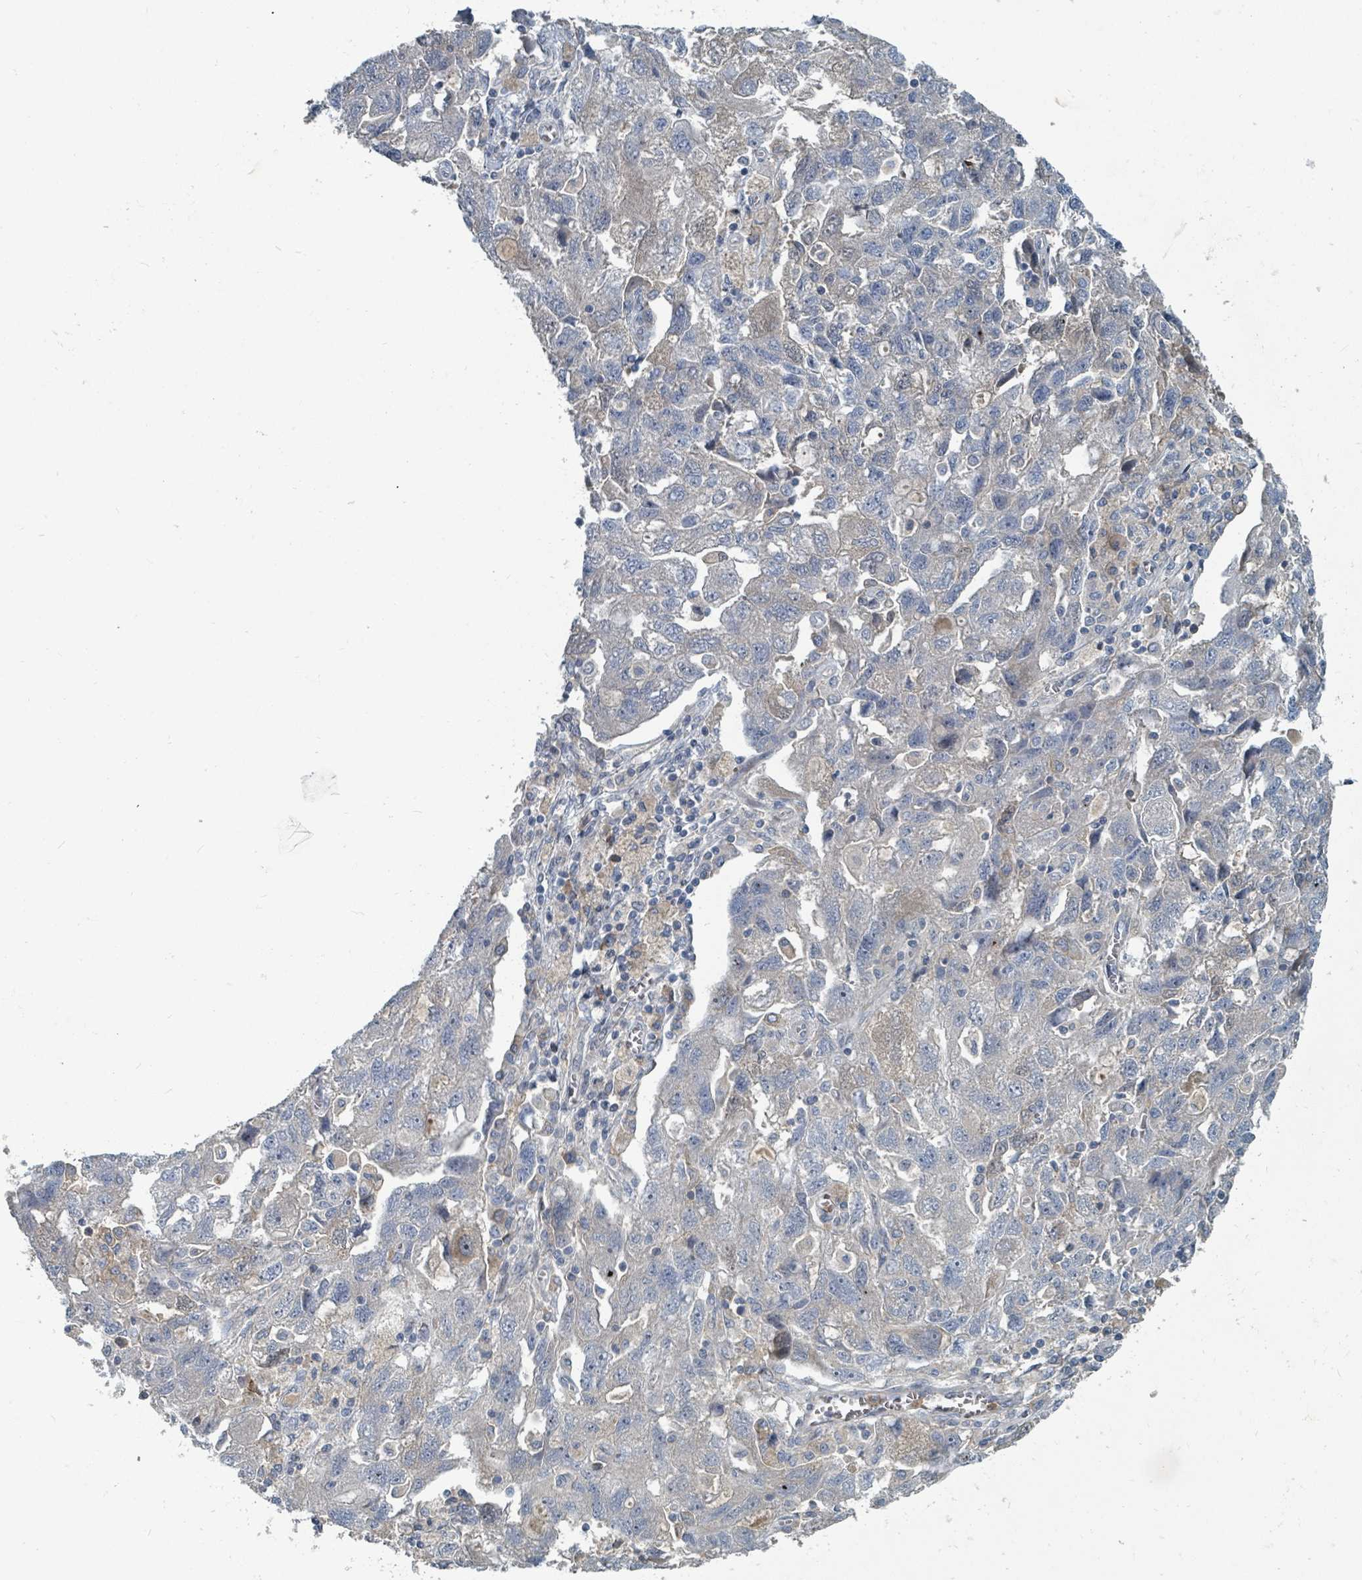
{"staining": {"intensity": "negative", "quantity": "none", "location": "none"}, "tissue": "ovarian cancer", "cell_type": "Tumor cells", "image_type": "cancer", "snomed": [{"axis": "morphology", "description": "Carcinoma, NOS"}, {"axis": "morphology", "description": "Cystadenocarcinoma, serous, NOS"}, {"axis": "topography", "description": "Ovary"}], "caption": "Protein analysis of ovarian cancer (carcinoma) displays no significant positivity in tumor cells.", "gene": "SLC44A5", "patient": {"sex": "female", "age": 69}}